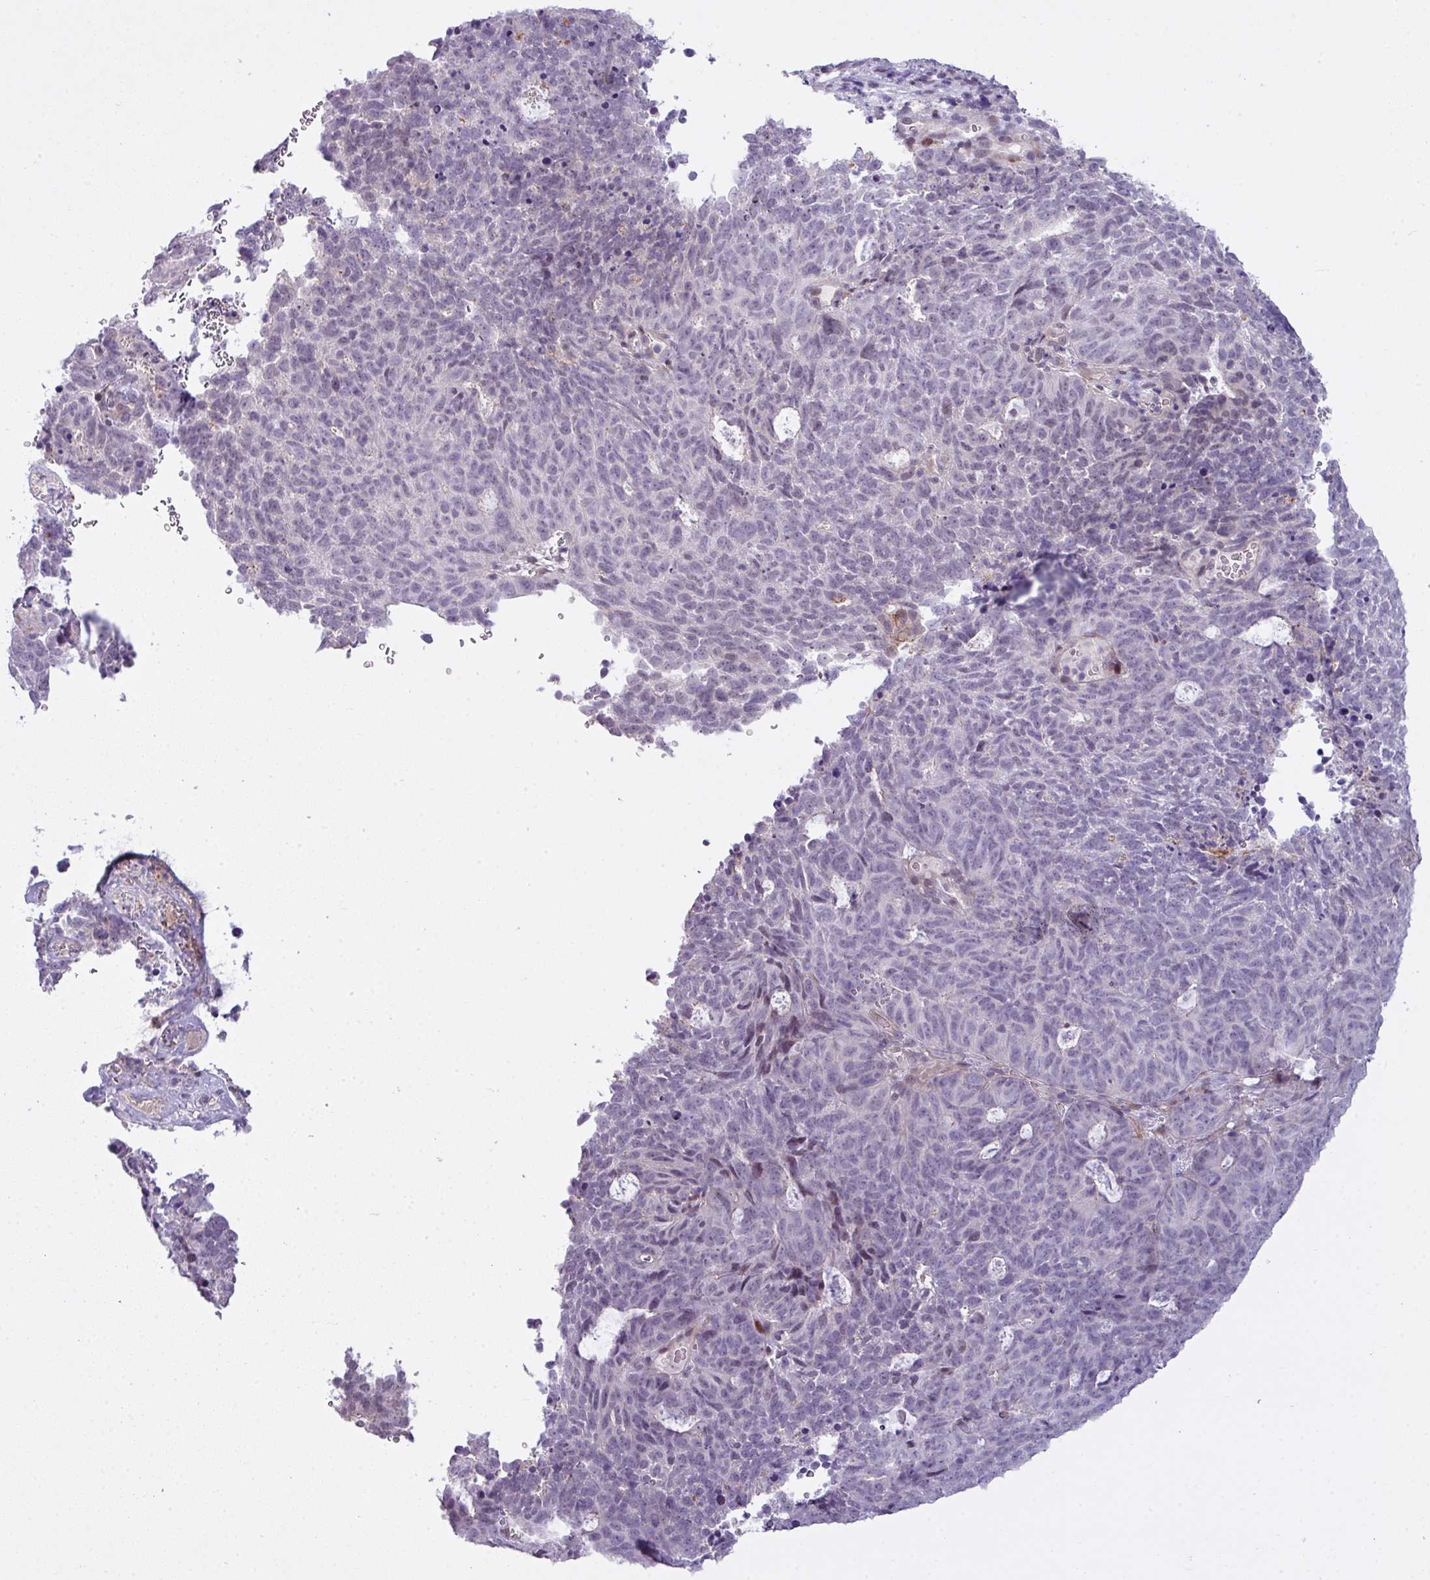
{"staining": {"intensity": "negative", "quantity": "none", "location": "none"}, "tissue": "cervical cancer", "cell_type": "Tumor cells", "image_type": "cancer", "snomed": [{"axis": "morphology", "description": "Adenocarcinoma, NOS"}, {"axis": "topography", "description": "Cervix"}], "caption": "Immunohistochemistry of human cervical cancer displays no positivity in tumor cells.", "gene": "ZNF688", "patient": {"sex": "female", "age": 38}}